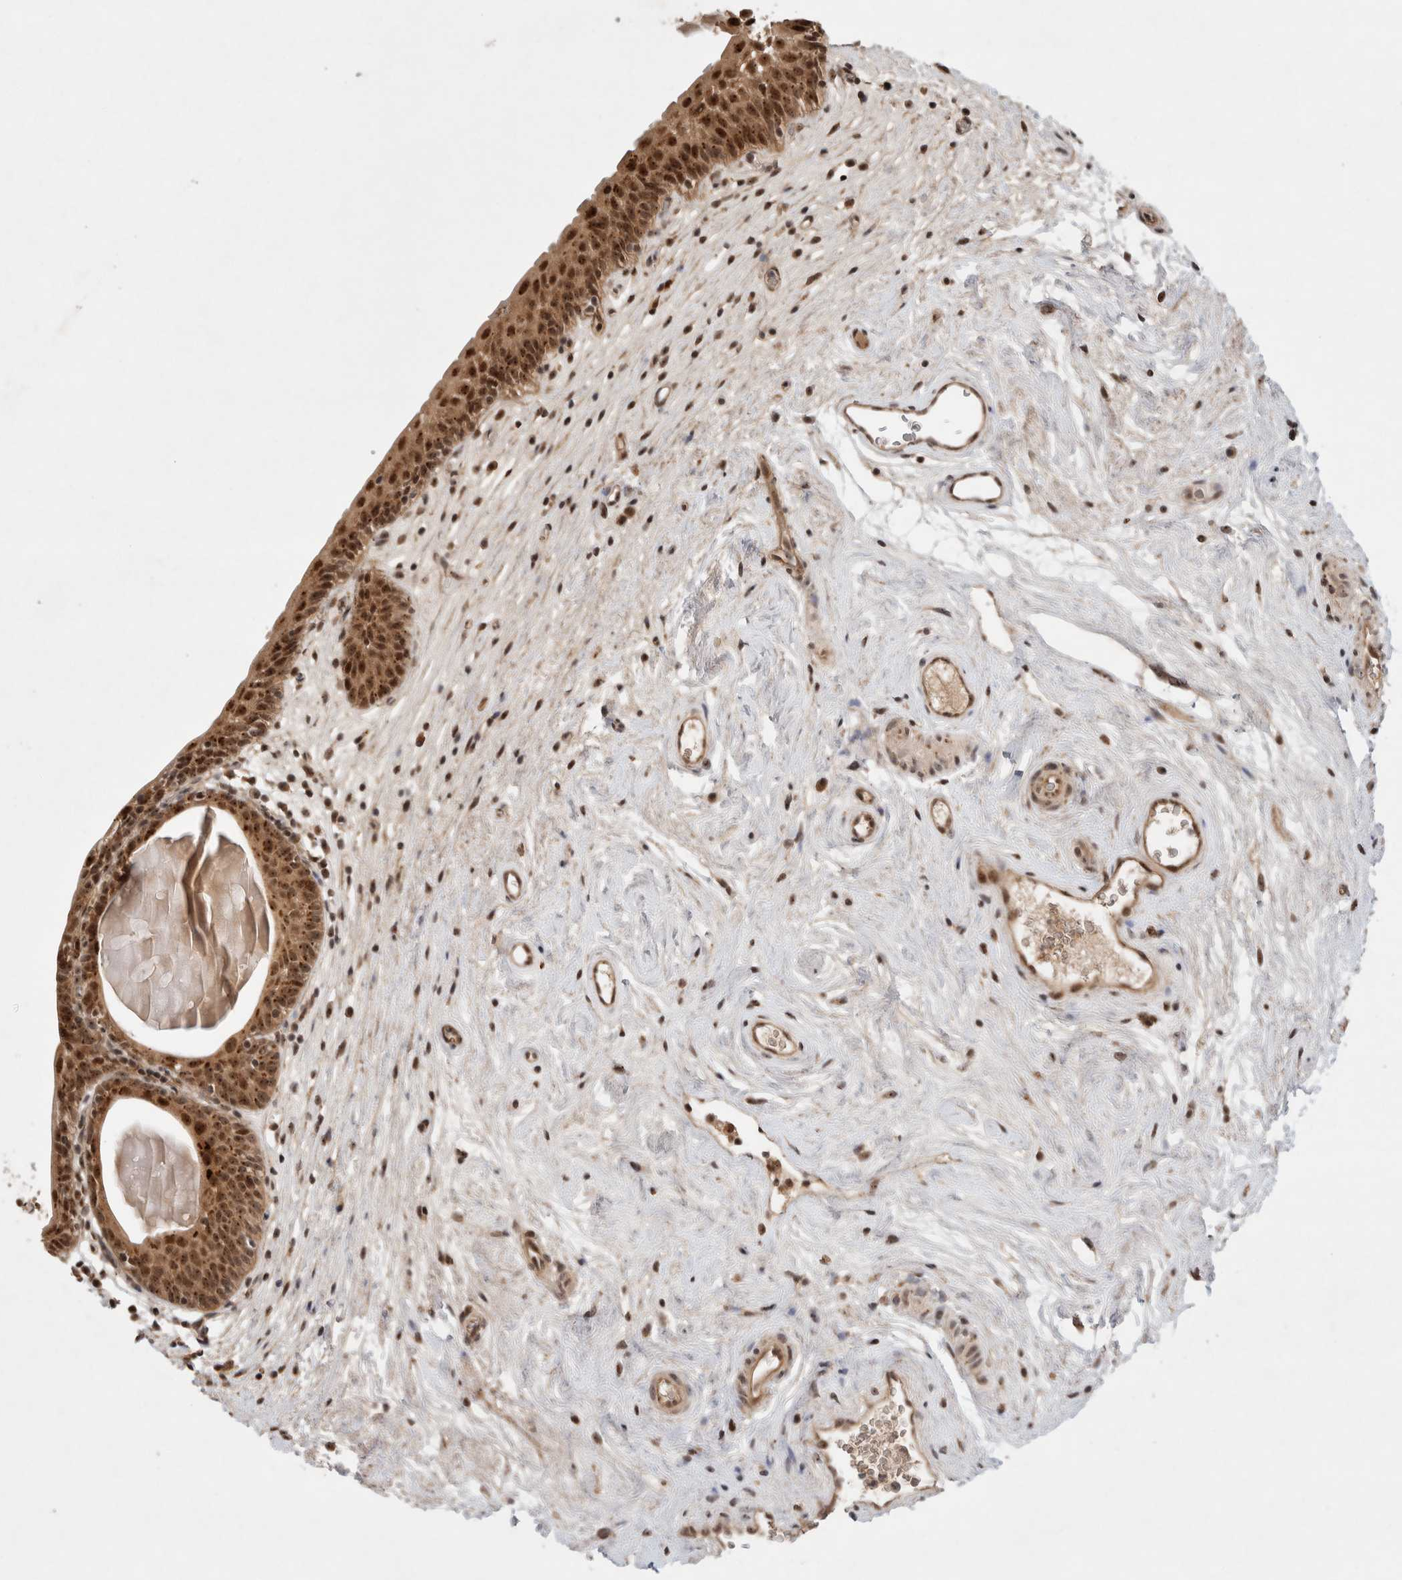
{"staining": {"intensity": "moderate", "quantity": ">75%", "location": "cytoplasmic/membranous,nuclear"}, "tissue": "urinary bladder", "cell_type": "Urothelial cells", "image_type": "normal", "snomed": [{"axis": "morphology", "description": "Normal tissue, NOS"}, {"axis": "topography", "description": "Urinary bladder"}], "caption": "A medium amount of moderate cytoplasmic/membranous,nuclear staining is present in approximately >75% of urothelial cells in benign urinary bladder. (IHC, brightfield microscopy, high magnification).", "gene": "MPHOSPH6", "patient": {"sex": "male", "age": 83}}